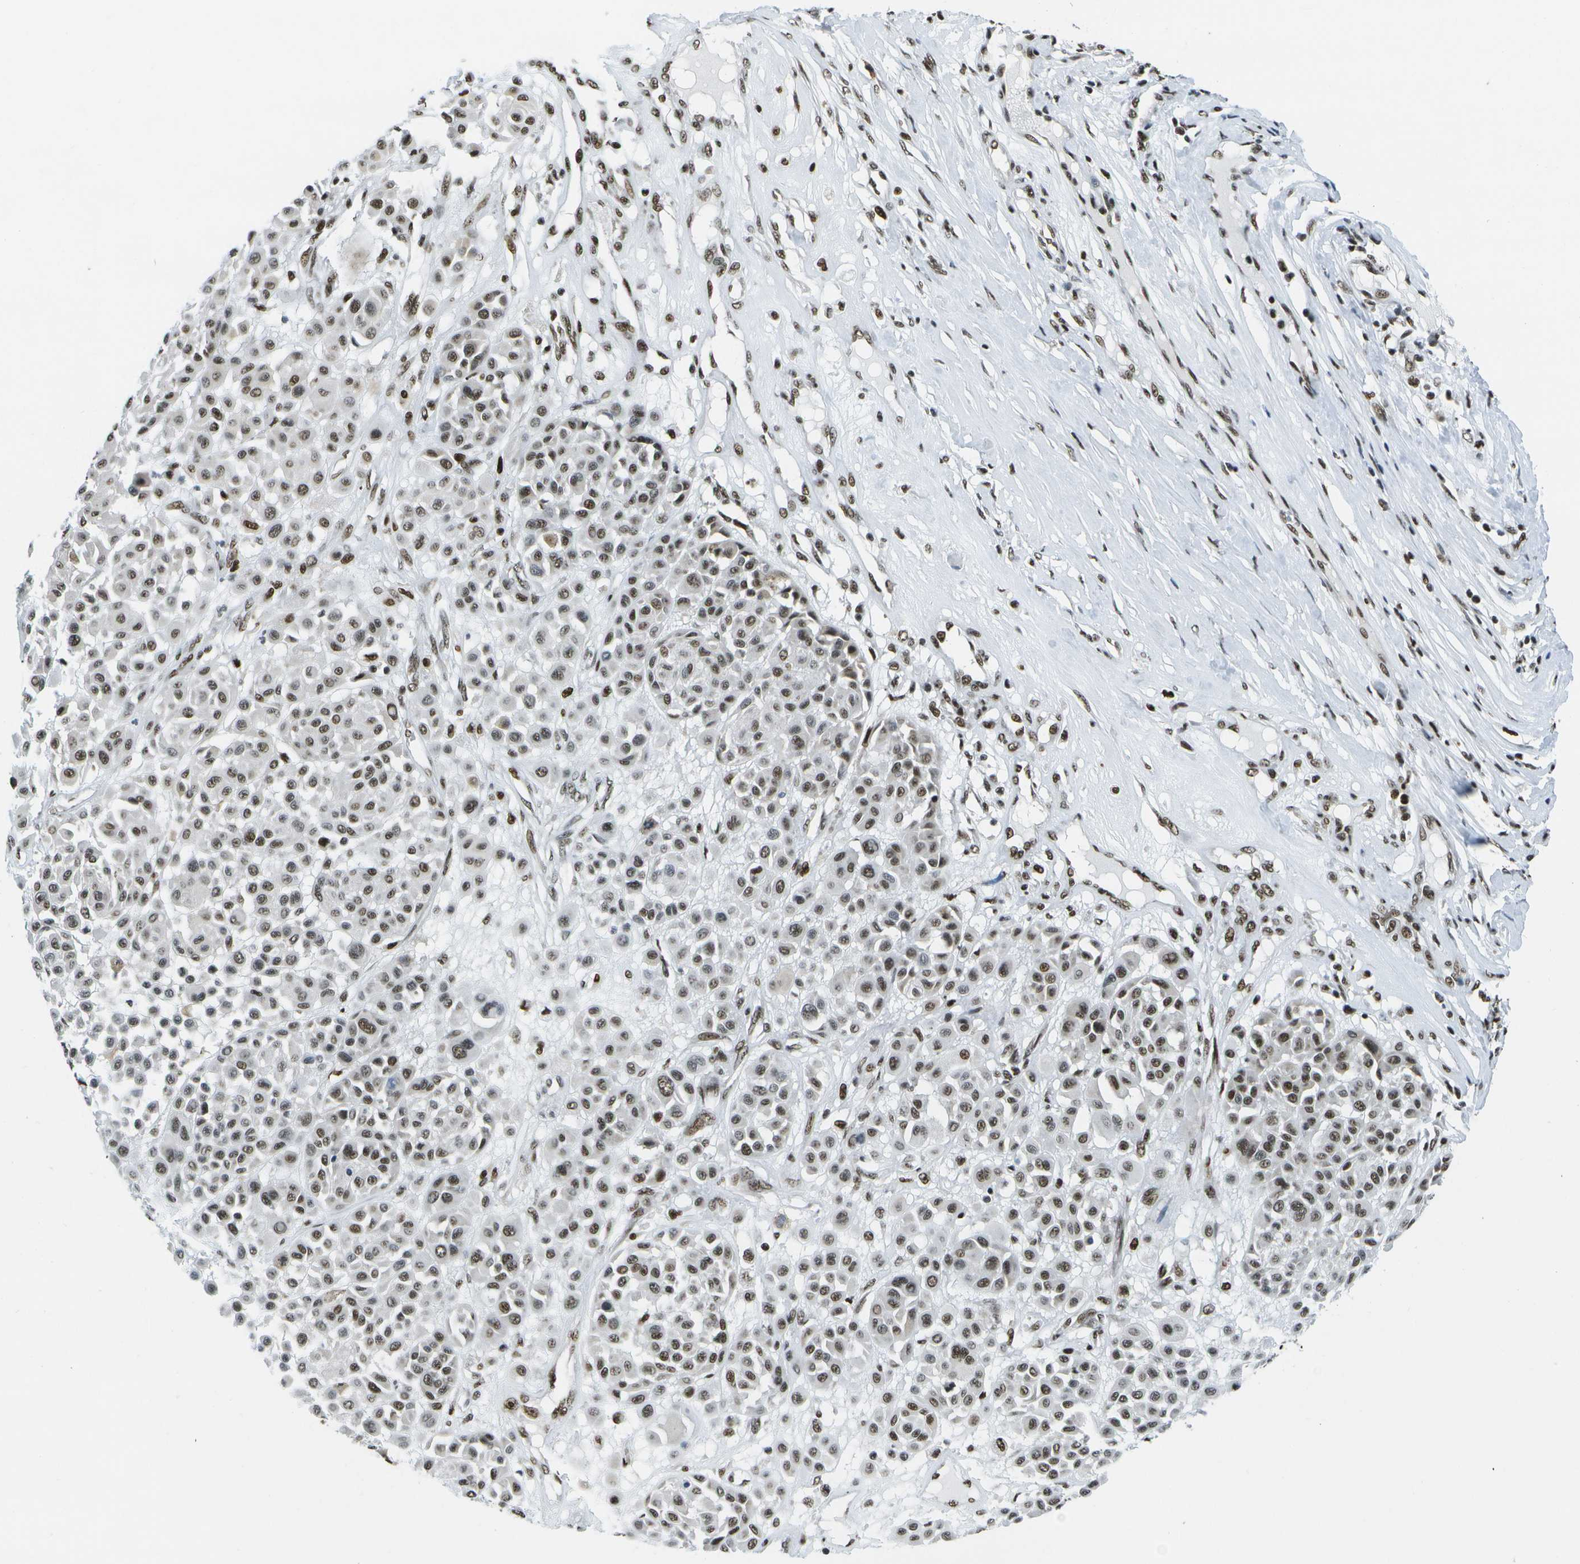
{"staining": {"intensity": "moderate", "quantity": ">75%", "location": "nuclear"}, "tissue": "melanoma", "cell_type": "Tumor cells", "image_type": "cancer", "snomed": [{"axis": "morphology", "description": "Malignant melanoma, Metastatic site"}, {"axis": "topography", "description": "Soft tissue"}], "caption": "Tumor cells reveal moderate nuclear expression in about >75% of cells in malignant melanoma (metastatic site).", "gene": "NSRP1", "patient": {"sex": "male", "age": 41}}